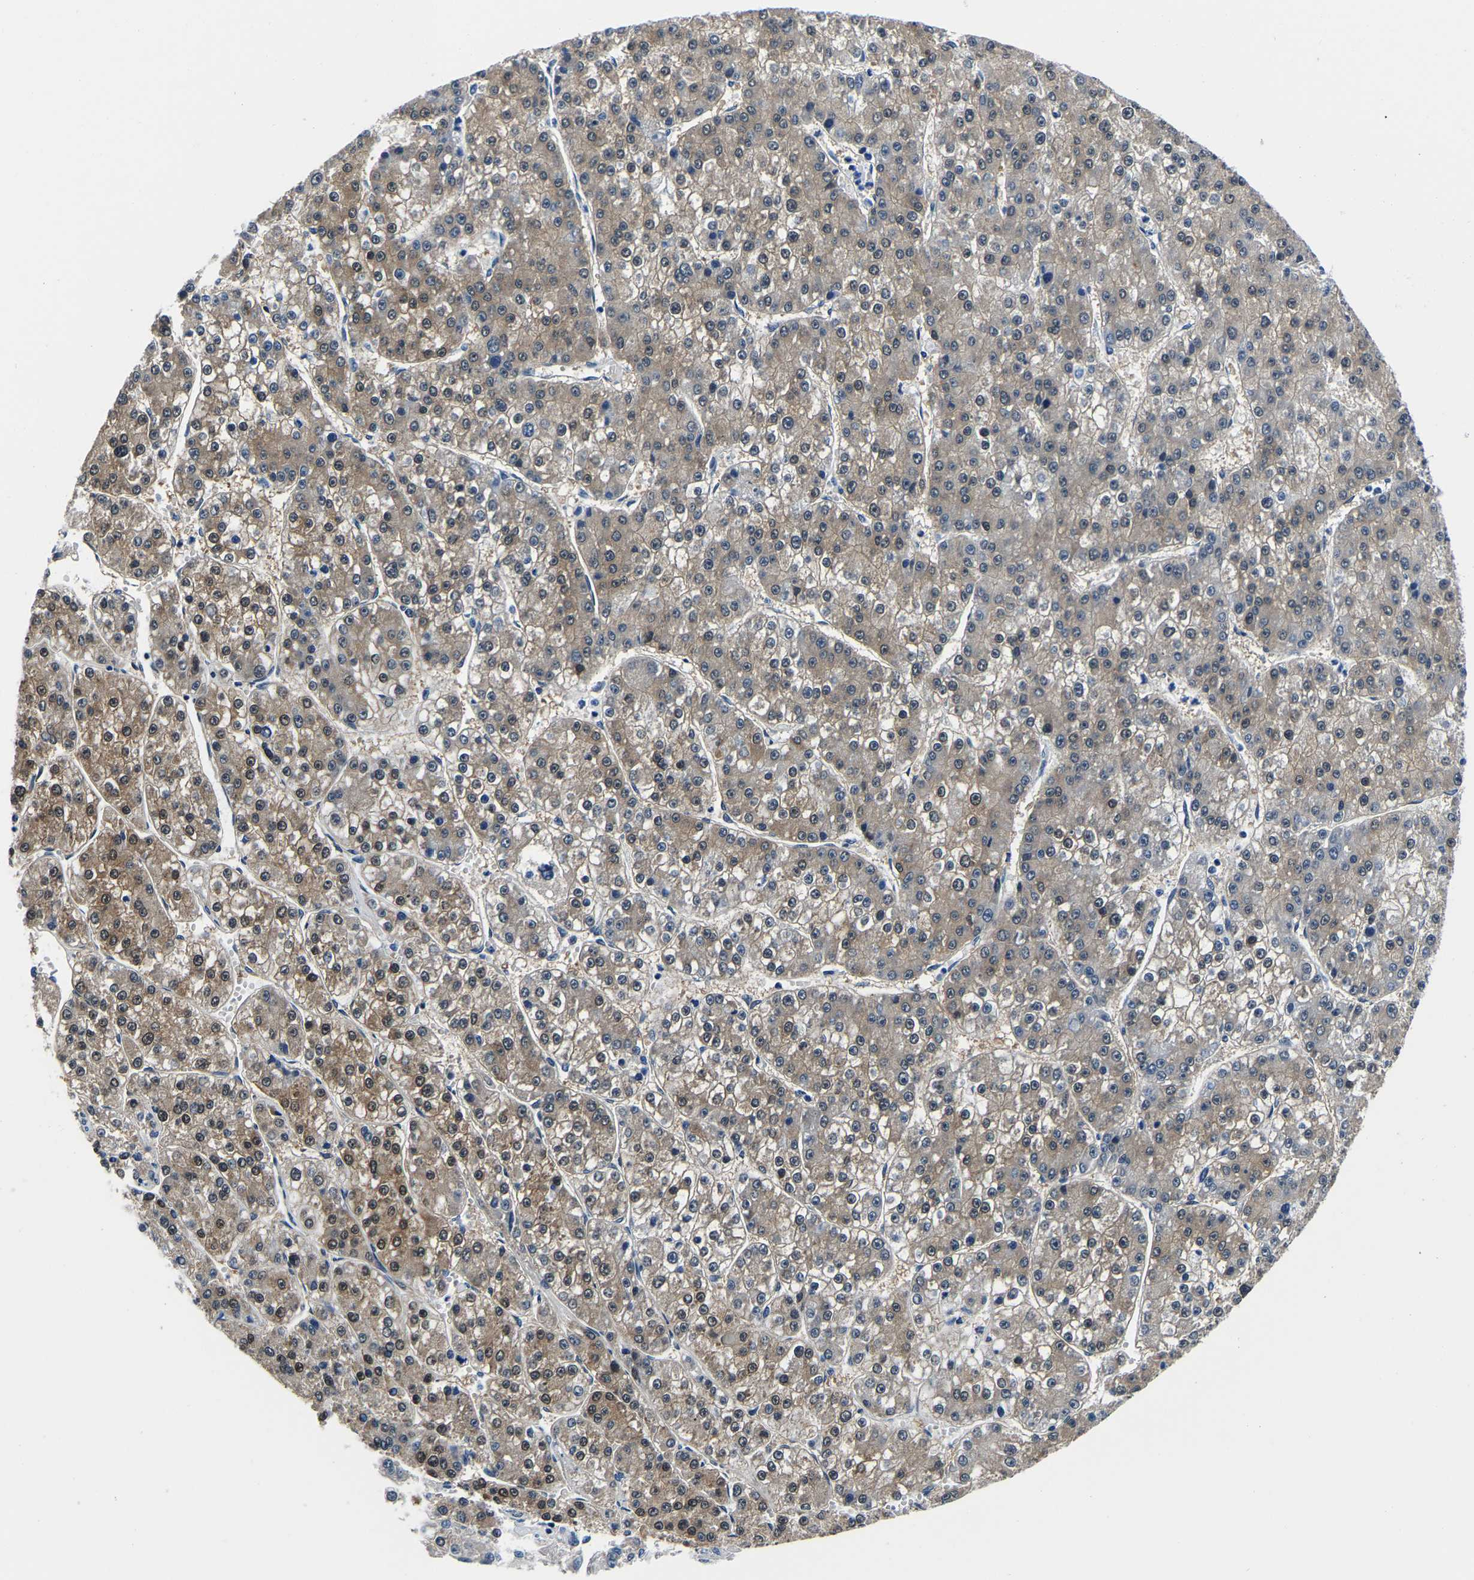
{"staining": {"intensity": "moderate", "quantity": ">75%", "location": "cytoplasmic/membranous"}, "tissue": "liver cancer", "cell_type": "Tumor cells", "image_type": "cancer", "snomed": [{"axis": "morphology", "description": "Carcinoma, Hepatocellular, NOS"}, {"axis": "topography", "description": "Liver"}], "caption": "An image of human hepatocellular carcinoma (liver) stained for a protein reveals moderate cytoplasmic/membranous brown staining in tumor cells.", "gene": "ACO1", "patient": {"sex": "female", "age": 73}}